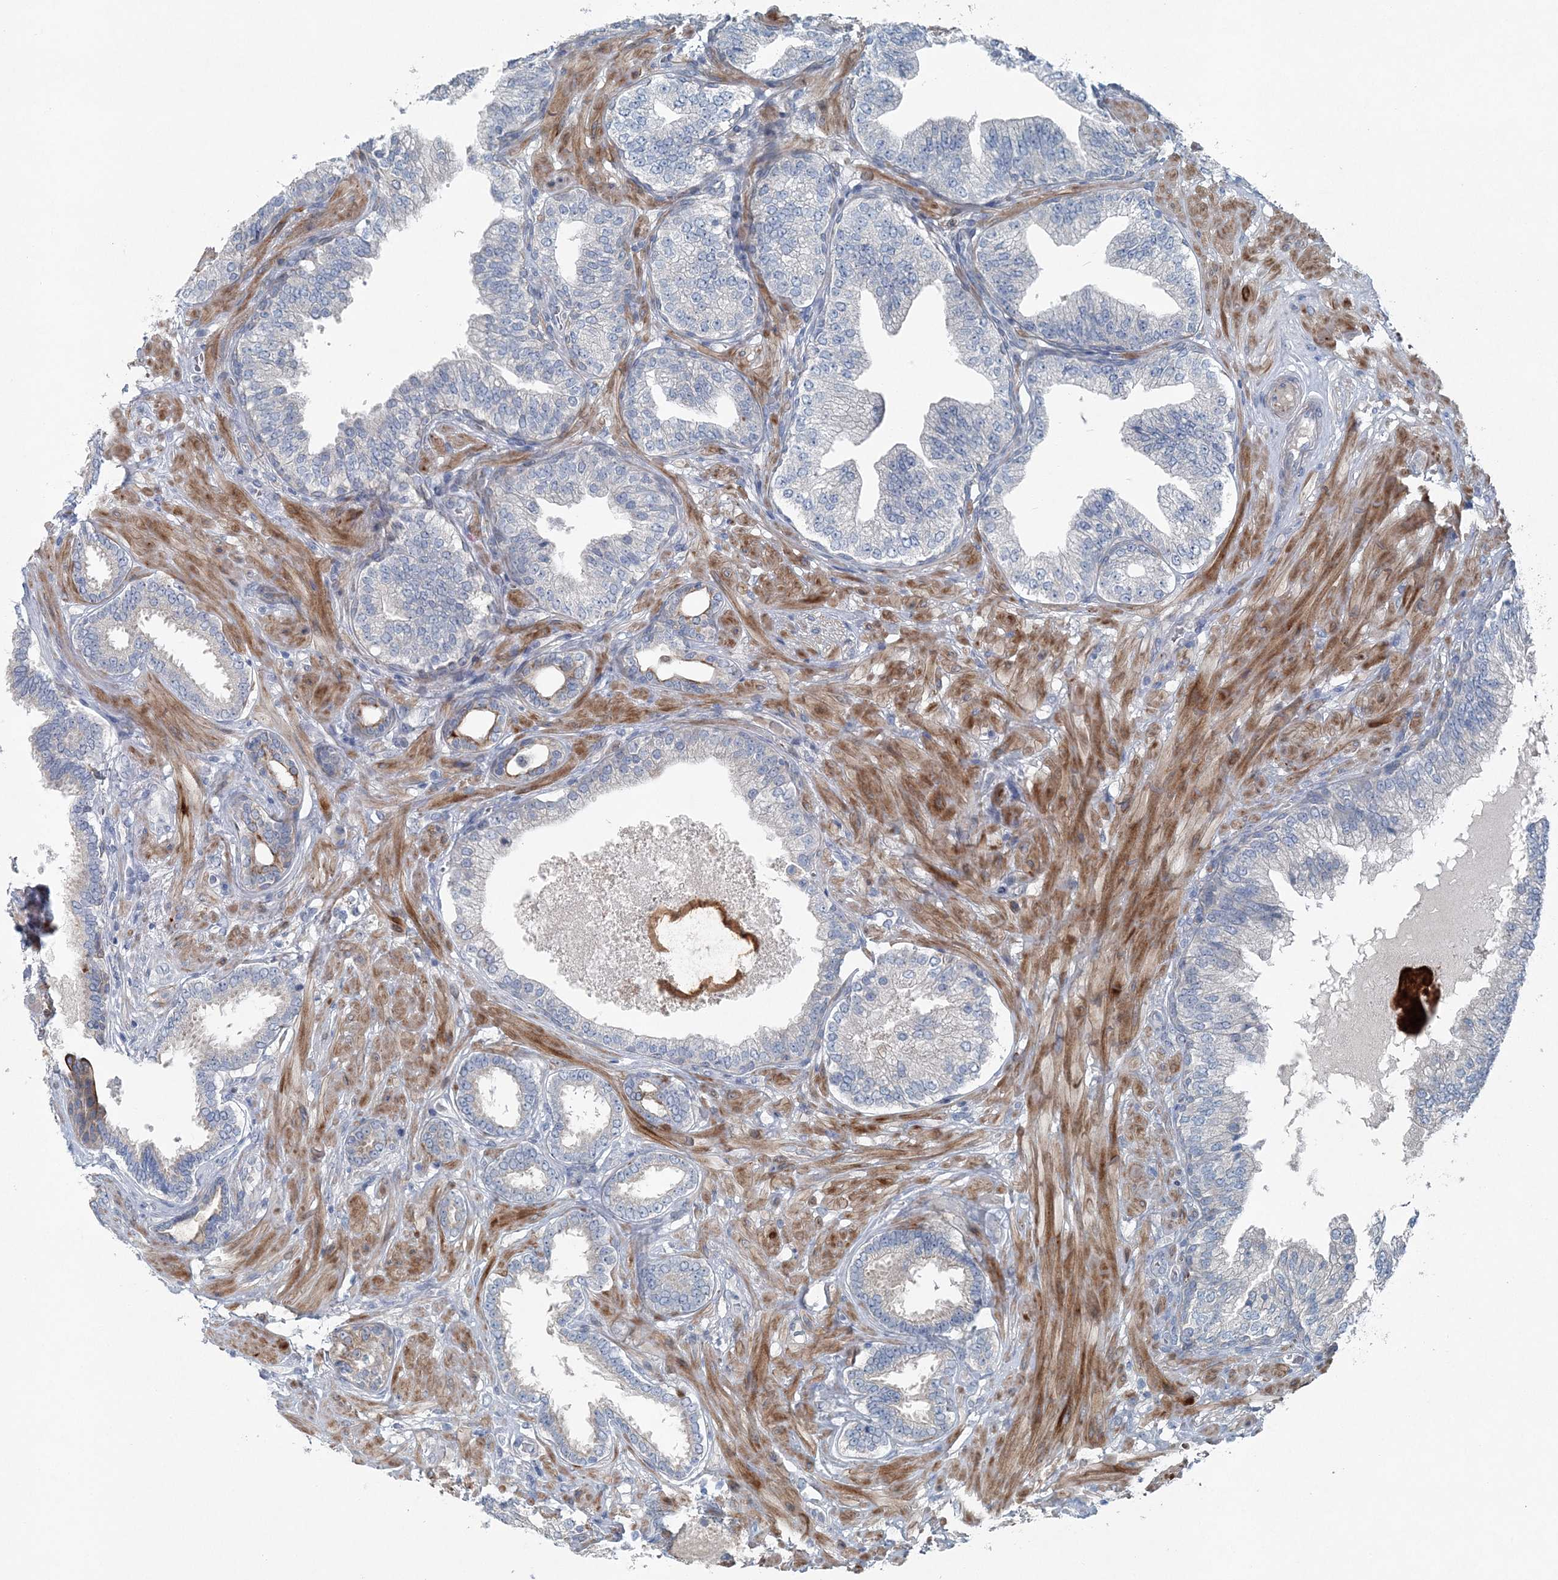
{"staining": {"intensity": "negative", "quantity": "none", "location": "none"}, "tissue": "prostate cancer", "cell_type": "Tumor cells", "image_type": "cancer", "snomed": [{"axis": "morphology", "description": "Adenocarcinoma, High grade"}, {"axis": "topography", "description": "Prostate"}], "caption": "IHC of human prostate cancer demonstrates no expression in tumor cells.", "gene": "KIAA1586", "patient": {"sex": "male", "age": 59}}